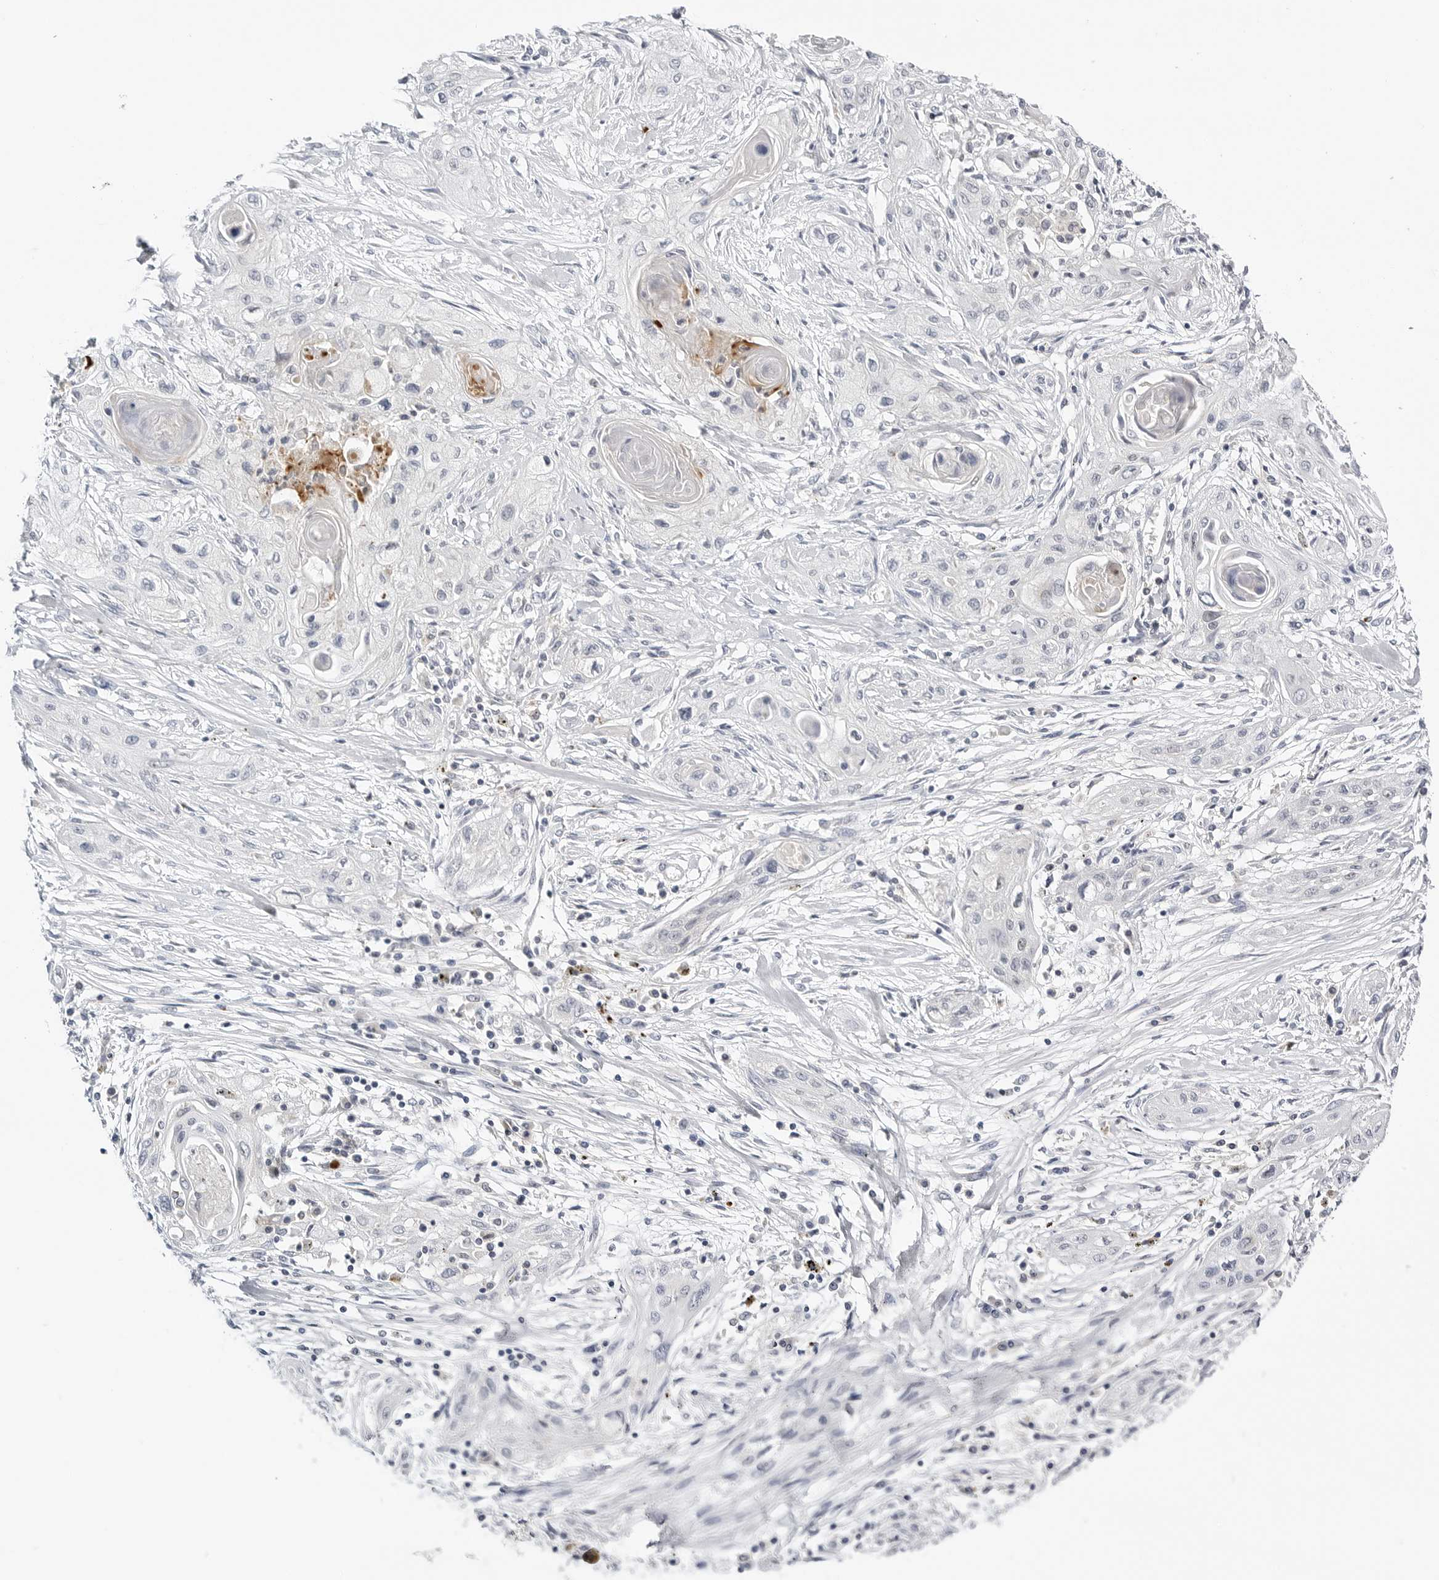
{"staining": {"intensity": "negative", "quantity": "none", "location": "none"}, "tissue": "lung cancer", "cell_type": "Tumor cells", "image_type": "cancer", "snomed": [{"axis": "morphology", "description": "Squamous cell carcinoma, NOS"}, {"axis": "topography", "description": "Lung"}], "caption": "A histopathology image of lung cancer (squamous cell carcinoma) stained for a protein demonstrates no brown staining in tumor cells. Brightfield microscopy of immunohistochemistry stained with DAB (brown) and hematoxylin (blue), captured at high magnification.", "gene": "MAP2K5", "patient": {"sex": "female", "age": 47}}